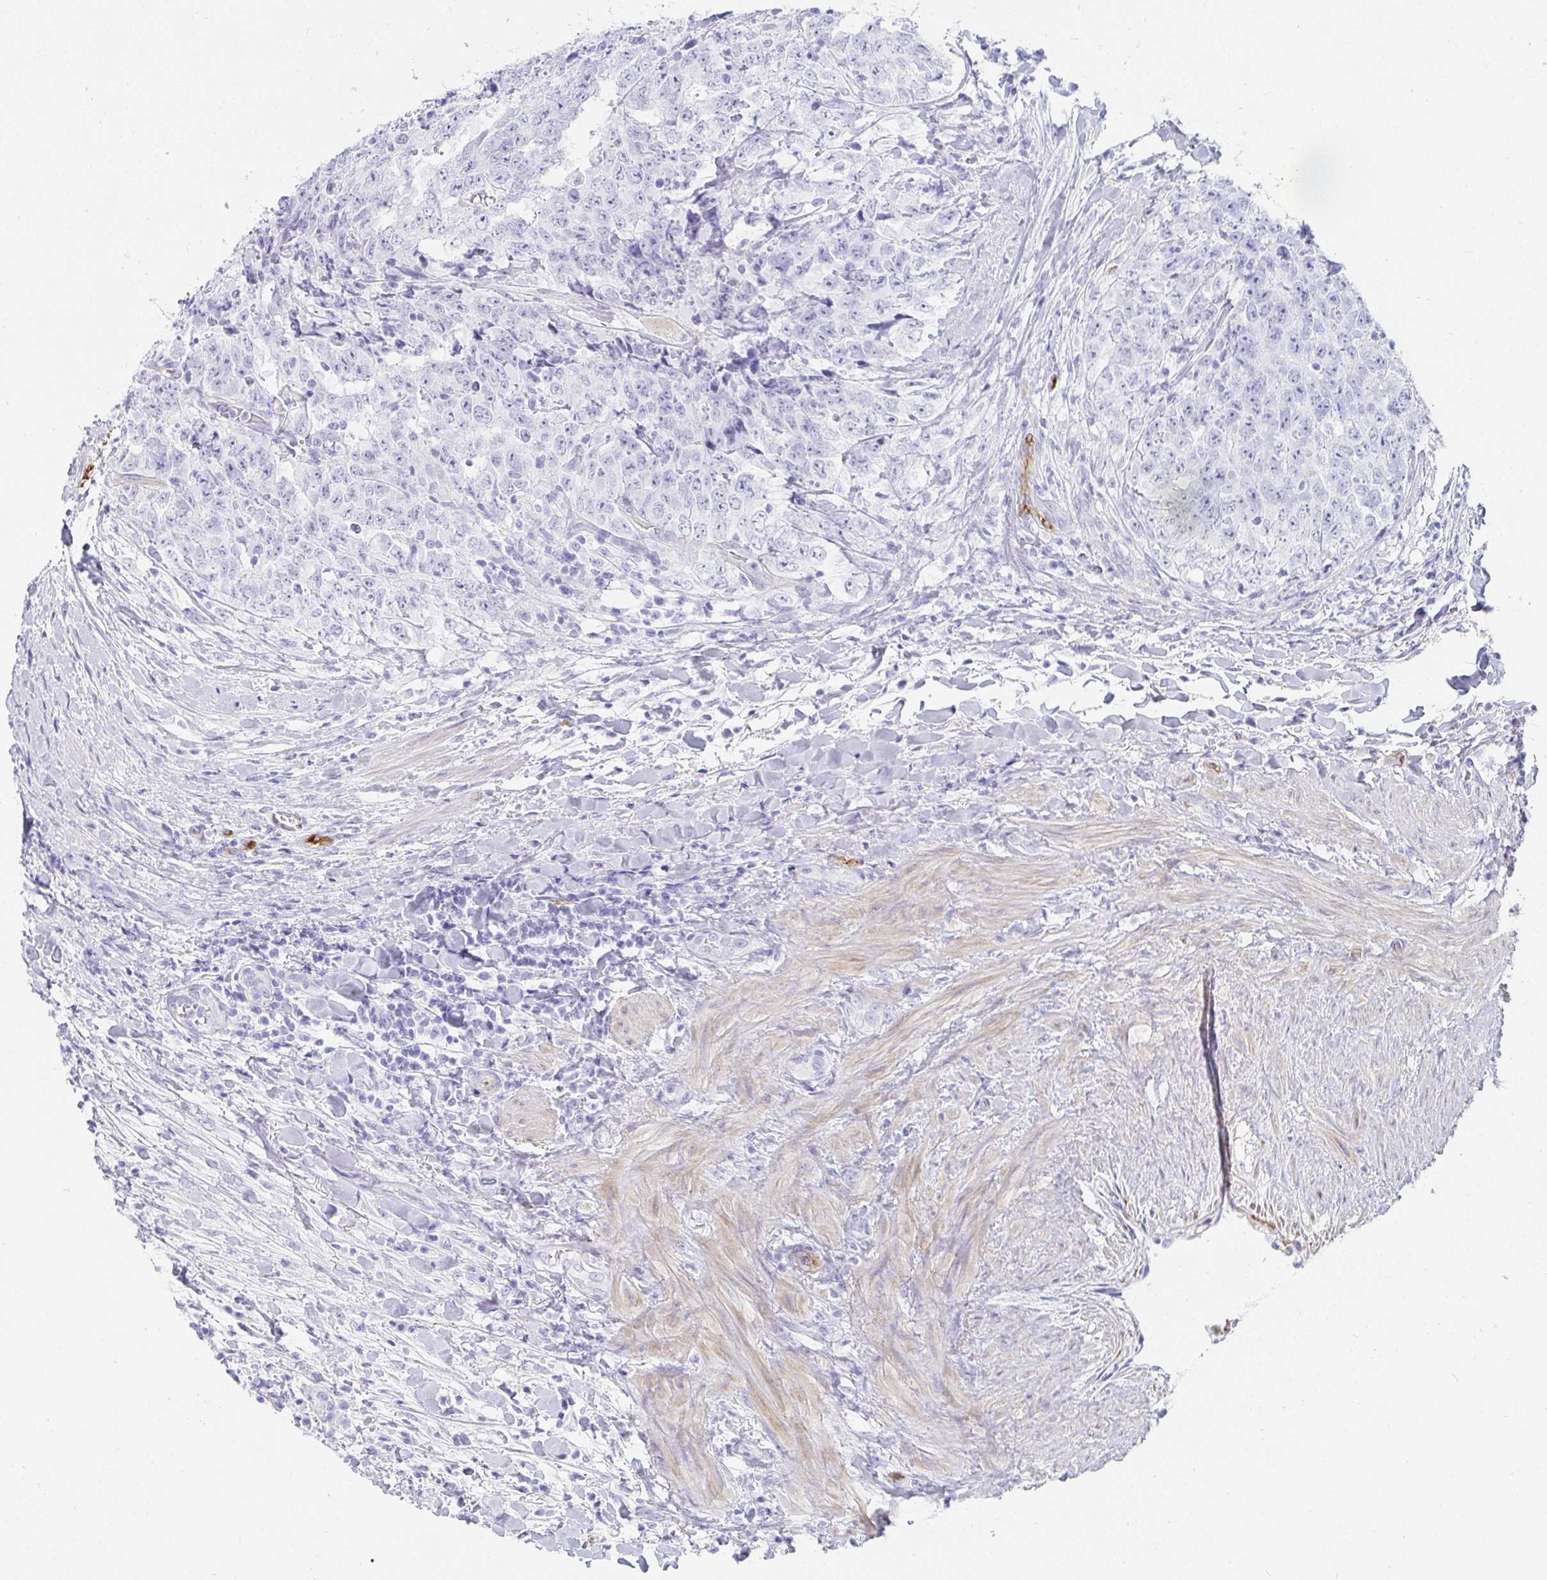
{"staining": {"intensity": "negative", "quantity": "none", "location": "none"}, "tissue": "testis cancer", "cell_type": "Tumor cells", "image_type": "cancer", "snomed": [{"axis": "morphology", "description": "Carcinoma, Embryonal, NOS"}, {"axis": "topography", "description": "Testis"}], "caption": "Immunohistochemistry of human testis embryonal carcinoma reveals no expression in tumor cells.", "gene": "PRND", "patient": {"sex": "male", "age": 24}}